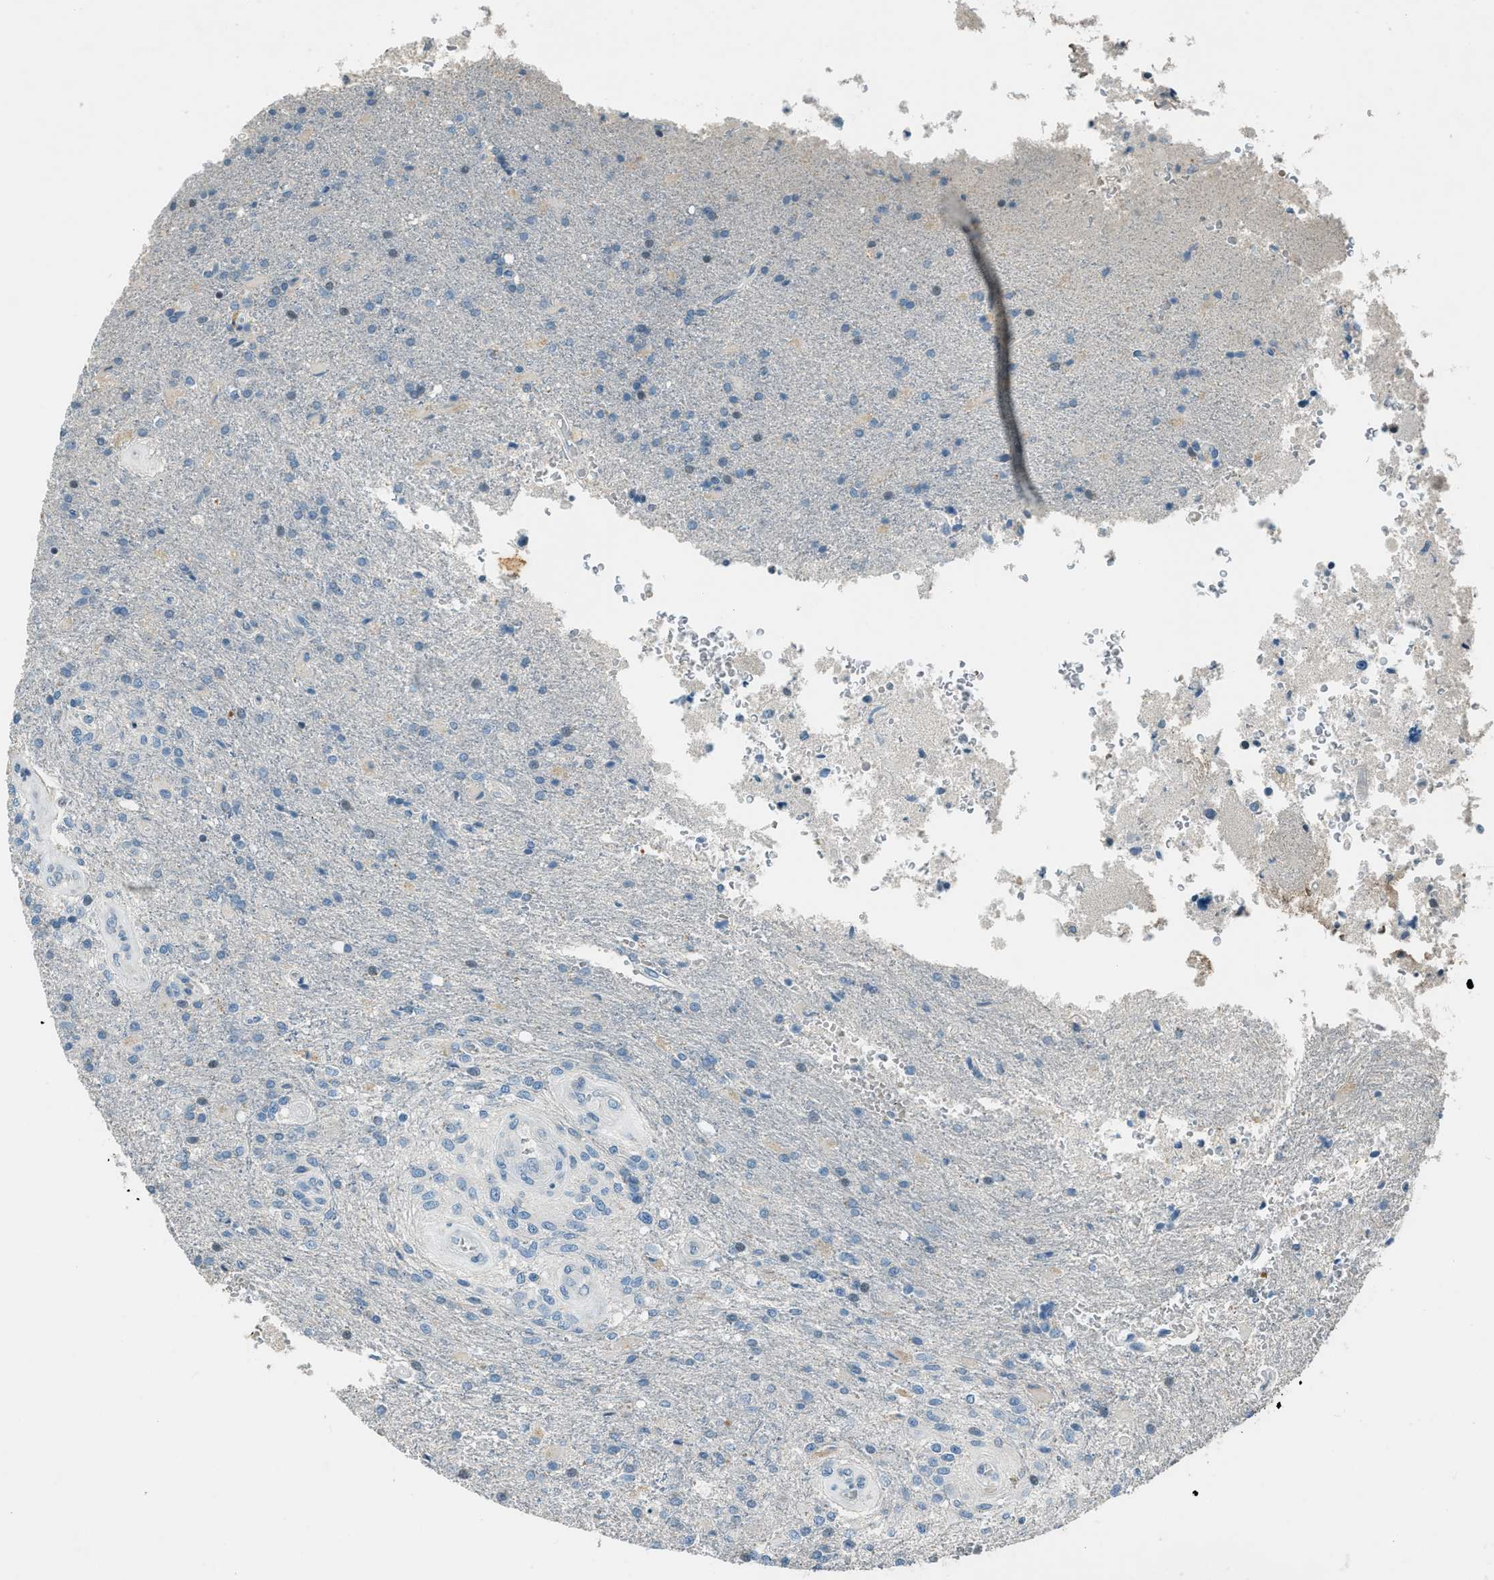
{"staining": {"intensity": "negative", "quantity": "none", "location": "none"}, "tissue": "glioma", "cell_type": "Tumor cells", "image_type": "cancer", "snomed": [{"axis": "morphology", "description": "Normal tissue, NOS"}, {"axis": "morphology", "description": "Glioma, malignant, High grade"}, {"axis": "topography", "description": "Cerebral cortex"}], "caption": "High magnification brightfield microscopy of malignant glioma (high-grade) stained with DAB (3,3'-diaminobenzidine) (brown) and counterstained with hematoxylin (blue): tumor cells show no significant expression.", "gene": "FBLN2", "patient": {"sex": "male", "age": 77}}